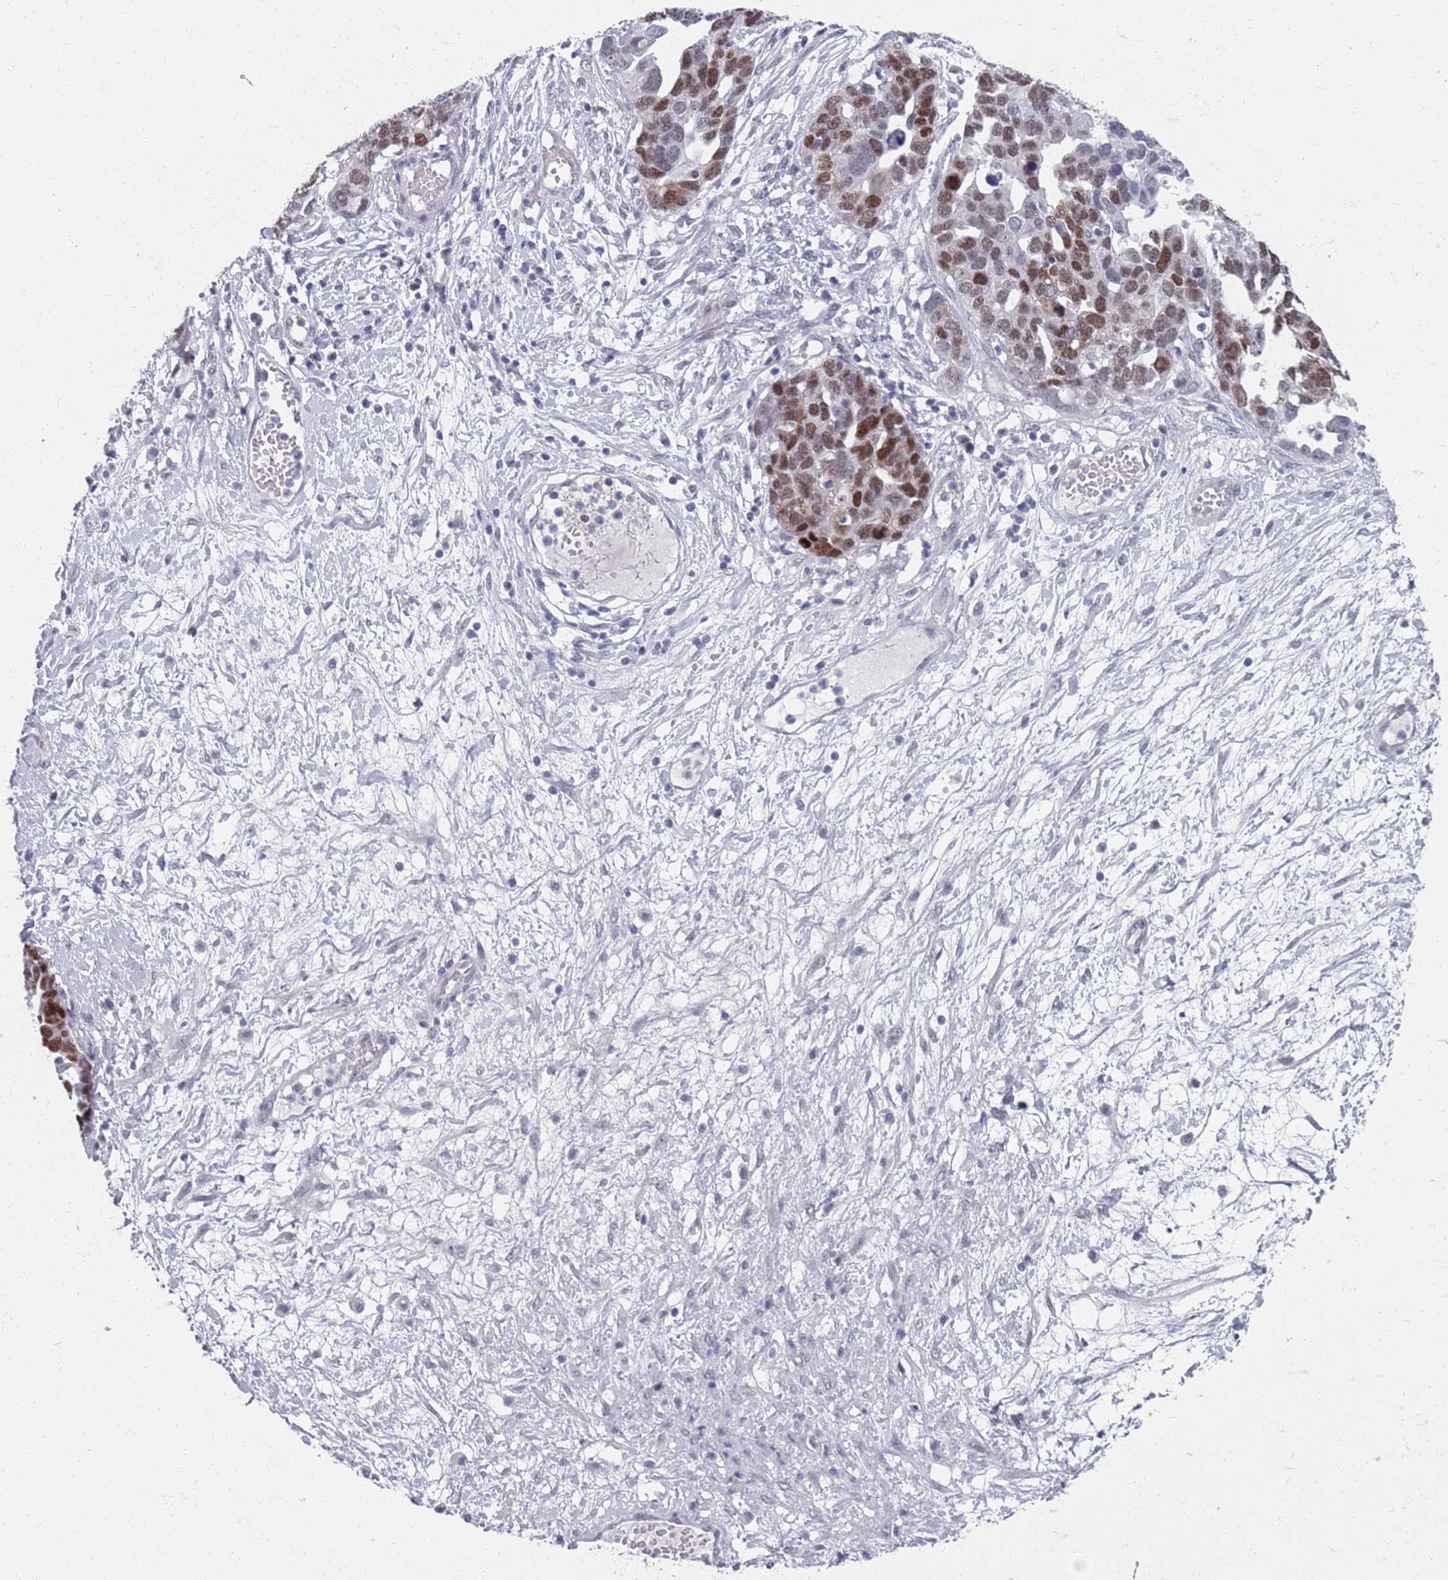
{"staining": {"intensity": "strong", "quantity": ">75%", "location": "nuclear"}, "tissue": "ovarian cancer", "cell_type": "Tumor cells", "image_type": "cancer", "snomed": [{"axis": "morphology", "description": "Cystadenocarcinoma, serous, NOS"}, {"axis": "topography", "description": "Ovary"}], "caption": "High-power microscopy captured an immunohistochemistry (IHC) histopathology image of ovarian cancer (serous cystadenocarcinoma), revealing strong nuclear staining in approximately >75% of tumor cells.", "gene": "SAMD1", "patient": {"sex": "female", "age": 54}}